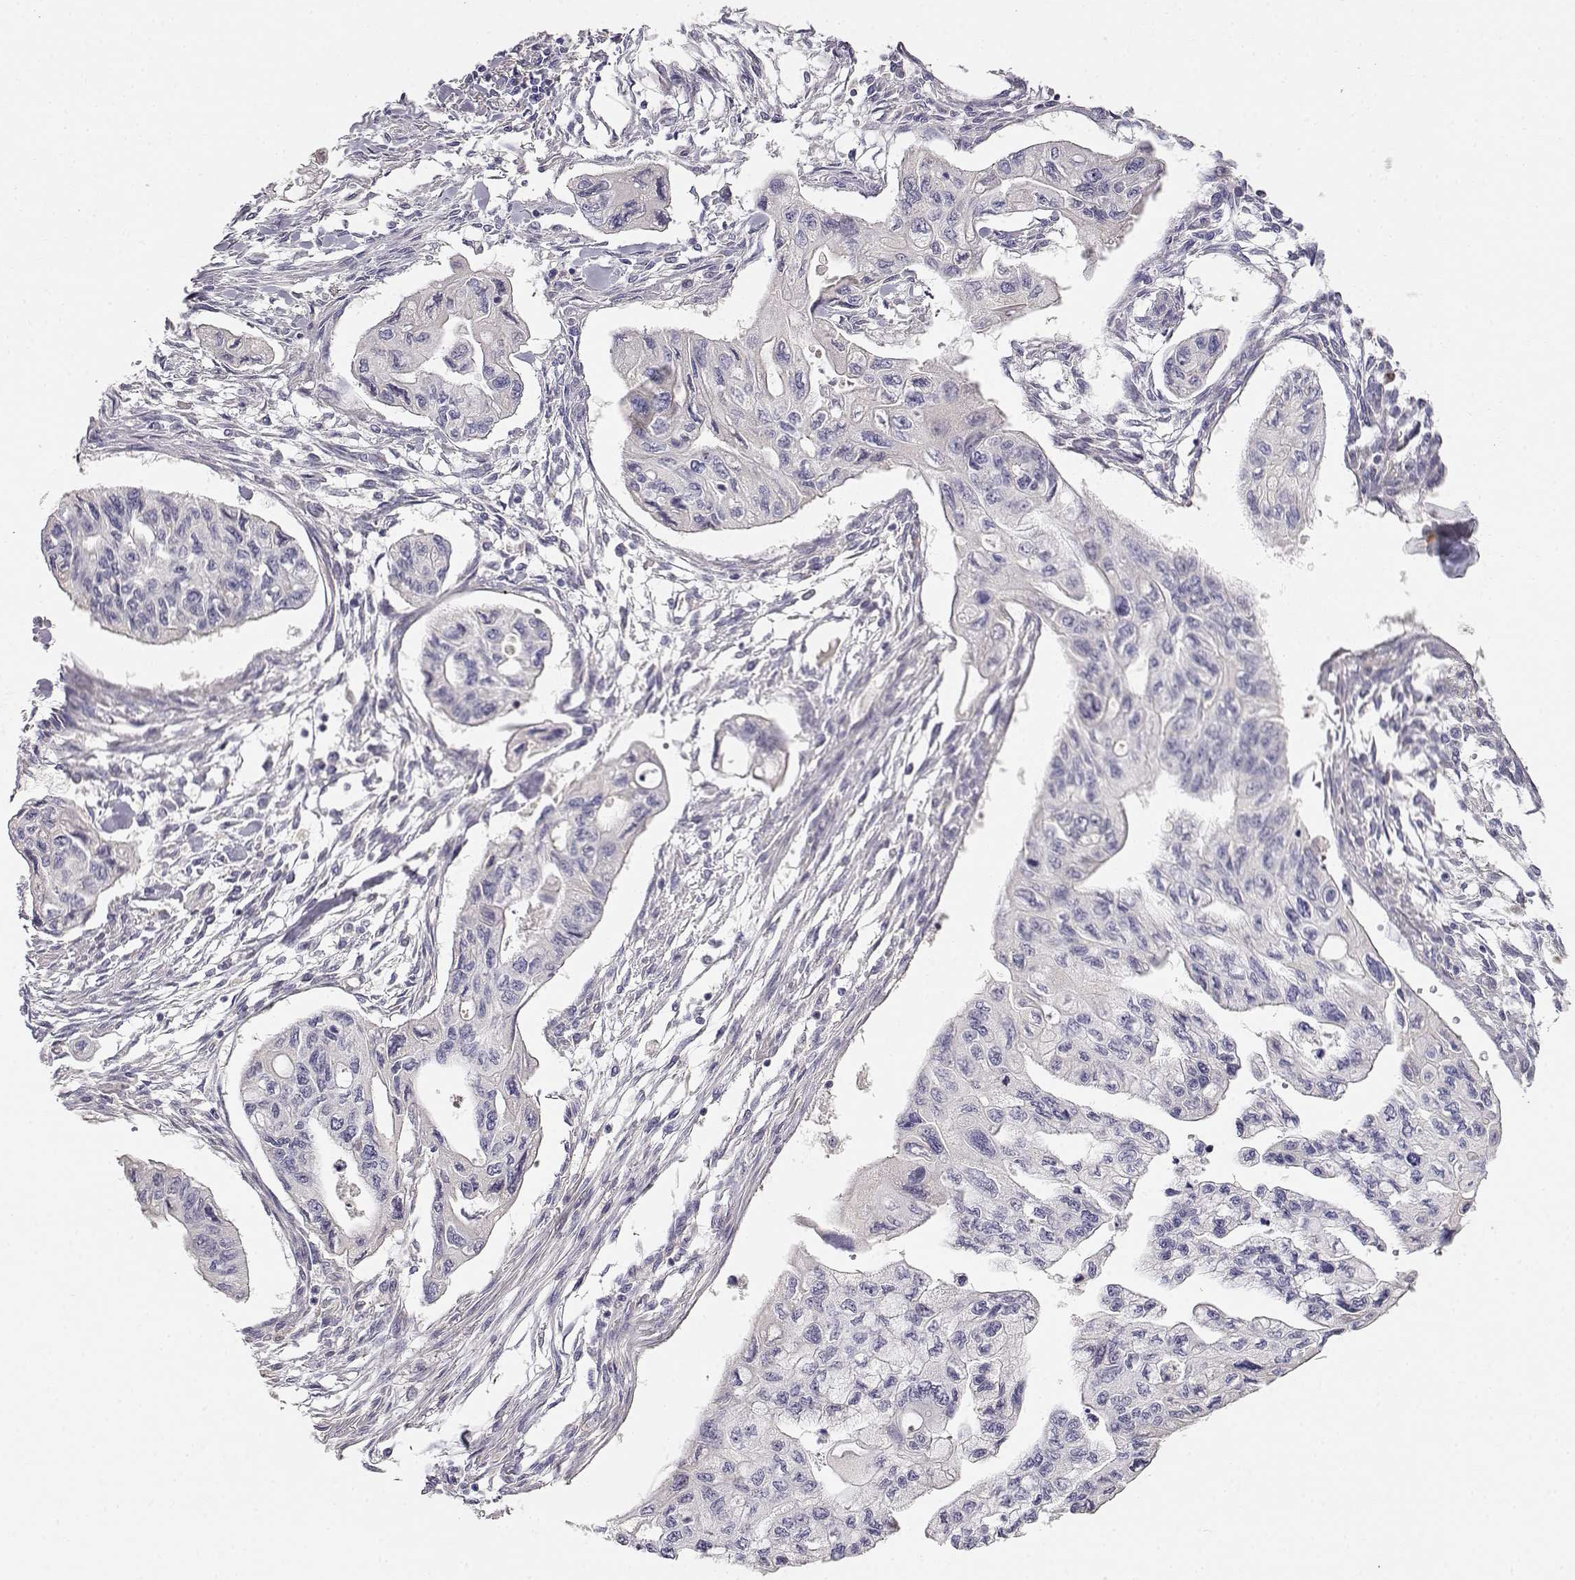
{"staining": {"intensity": "negative", "quantity": "none", "location": "none"}, "tissue": "pancreatic cancer", "cell_type": "Tumor cells", "image_type": "cancer", "snomed": [{"axis": "morphology", "description": "Adenocarcinoma, NOS"}, {"axis": "topography", "description": "Pancreas"}], "caption": "The micrograph demonstrates no staining of tumor cells in pancreatic cancer (adenocarcinoma).", "gene": "EAF2", "patient": {"sex": "female", "age": 76}}